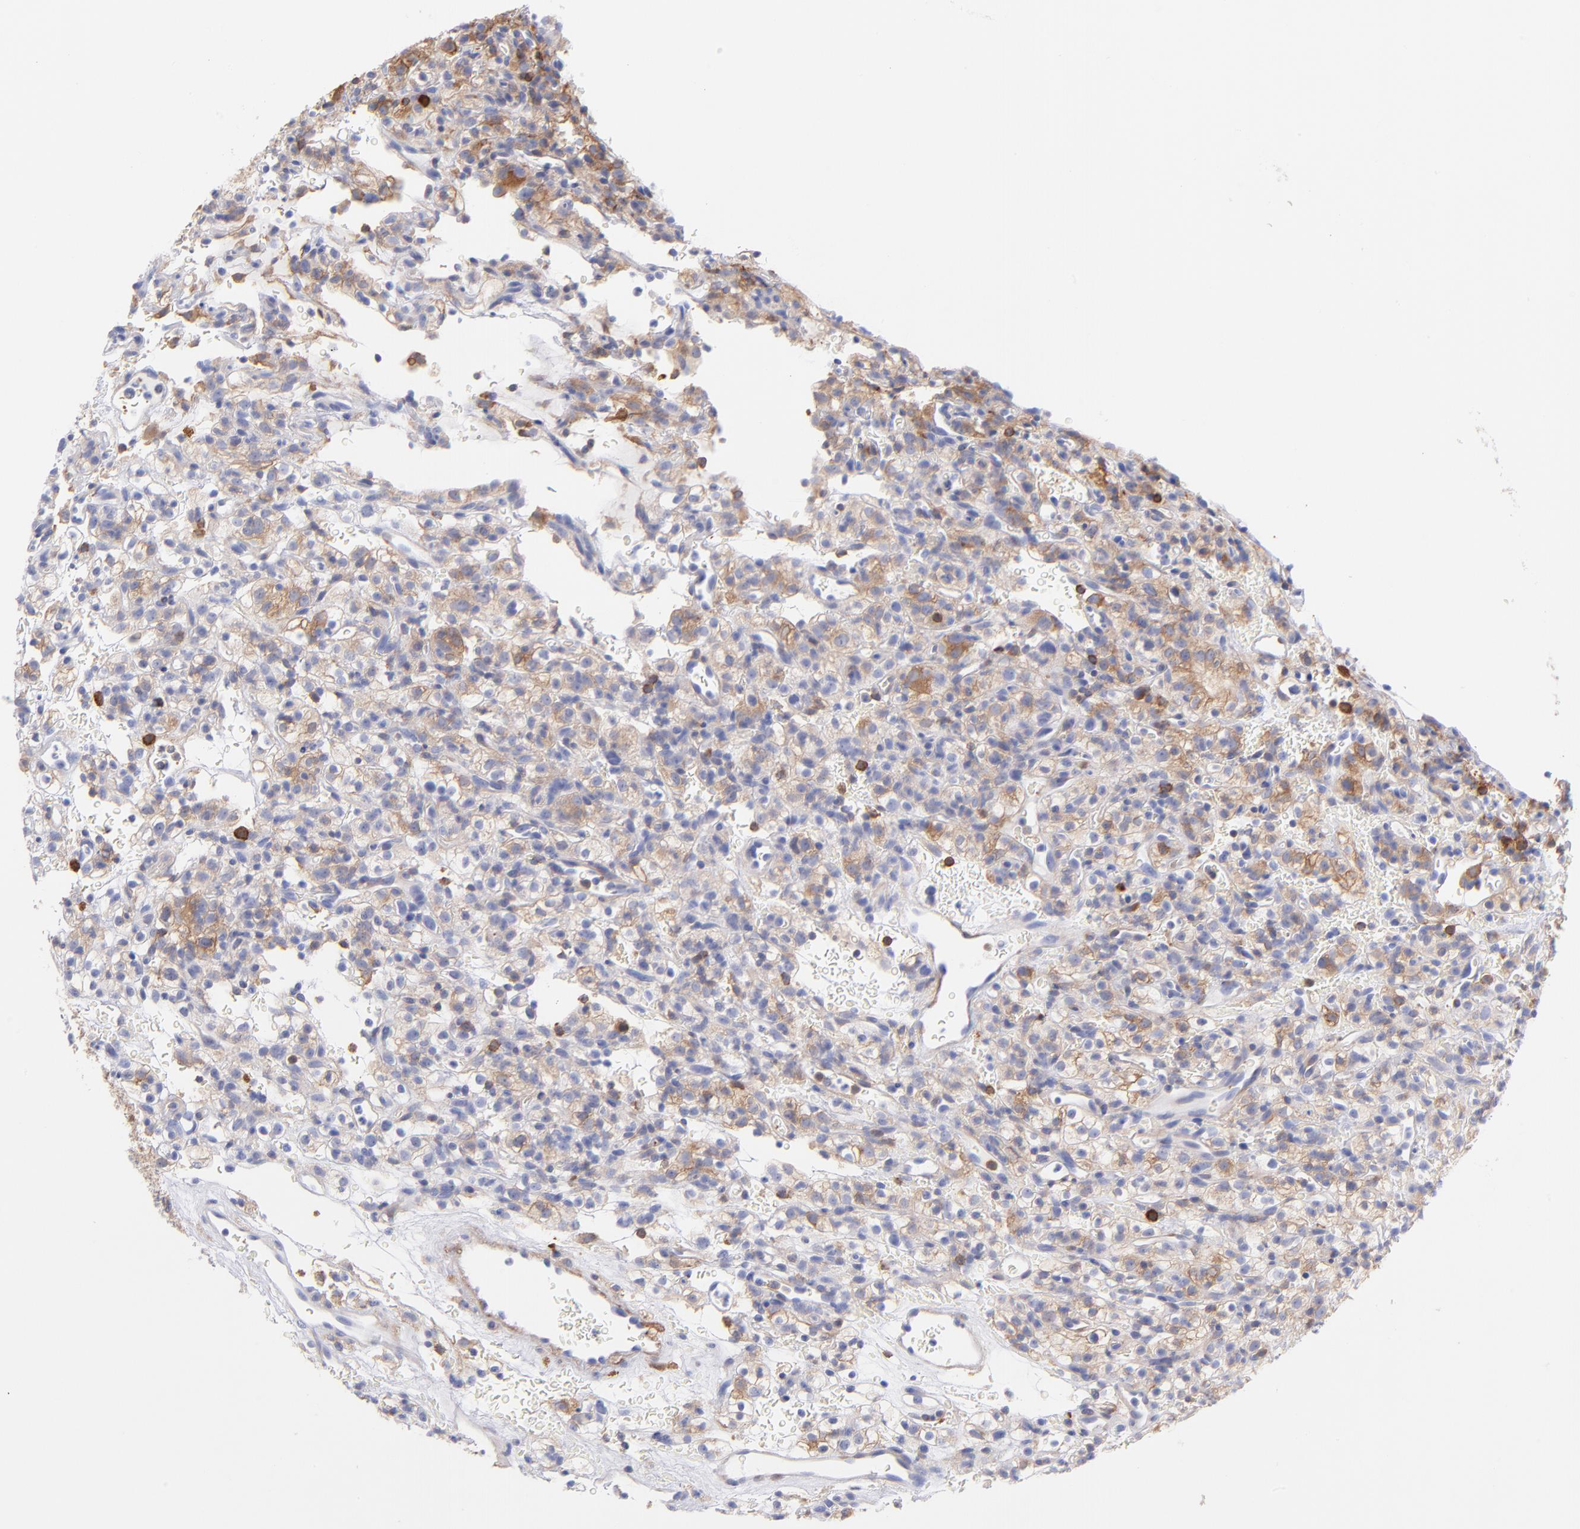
{"staining": {"intensity": "moderate", "quantity": ">75%", "location": "cytoplasmic/membranous"}, "tissue": "renal cancer", "cell_type": "Tumor cells", "image_type": "cancer", "snomed": [{"axis": "morphology", "description": "Normal tissue, NOS"}, {"axis": "morphology", "description": "Adenocarcinoma, NOS"}, {"axis": "topography", "description": "Kidney"}], "caption": "Tumor cells demonstrate moderate cytoplasmic/membranous positivity in about >75% of cells in adenocarcinoma (renal). (Brightfield microscopy of DAB IHC at high magnification).", "gene": "PRKCA", "patient": {"sex": "female", "age": 72}}